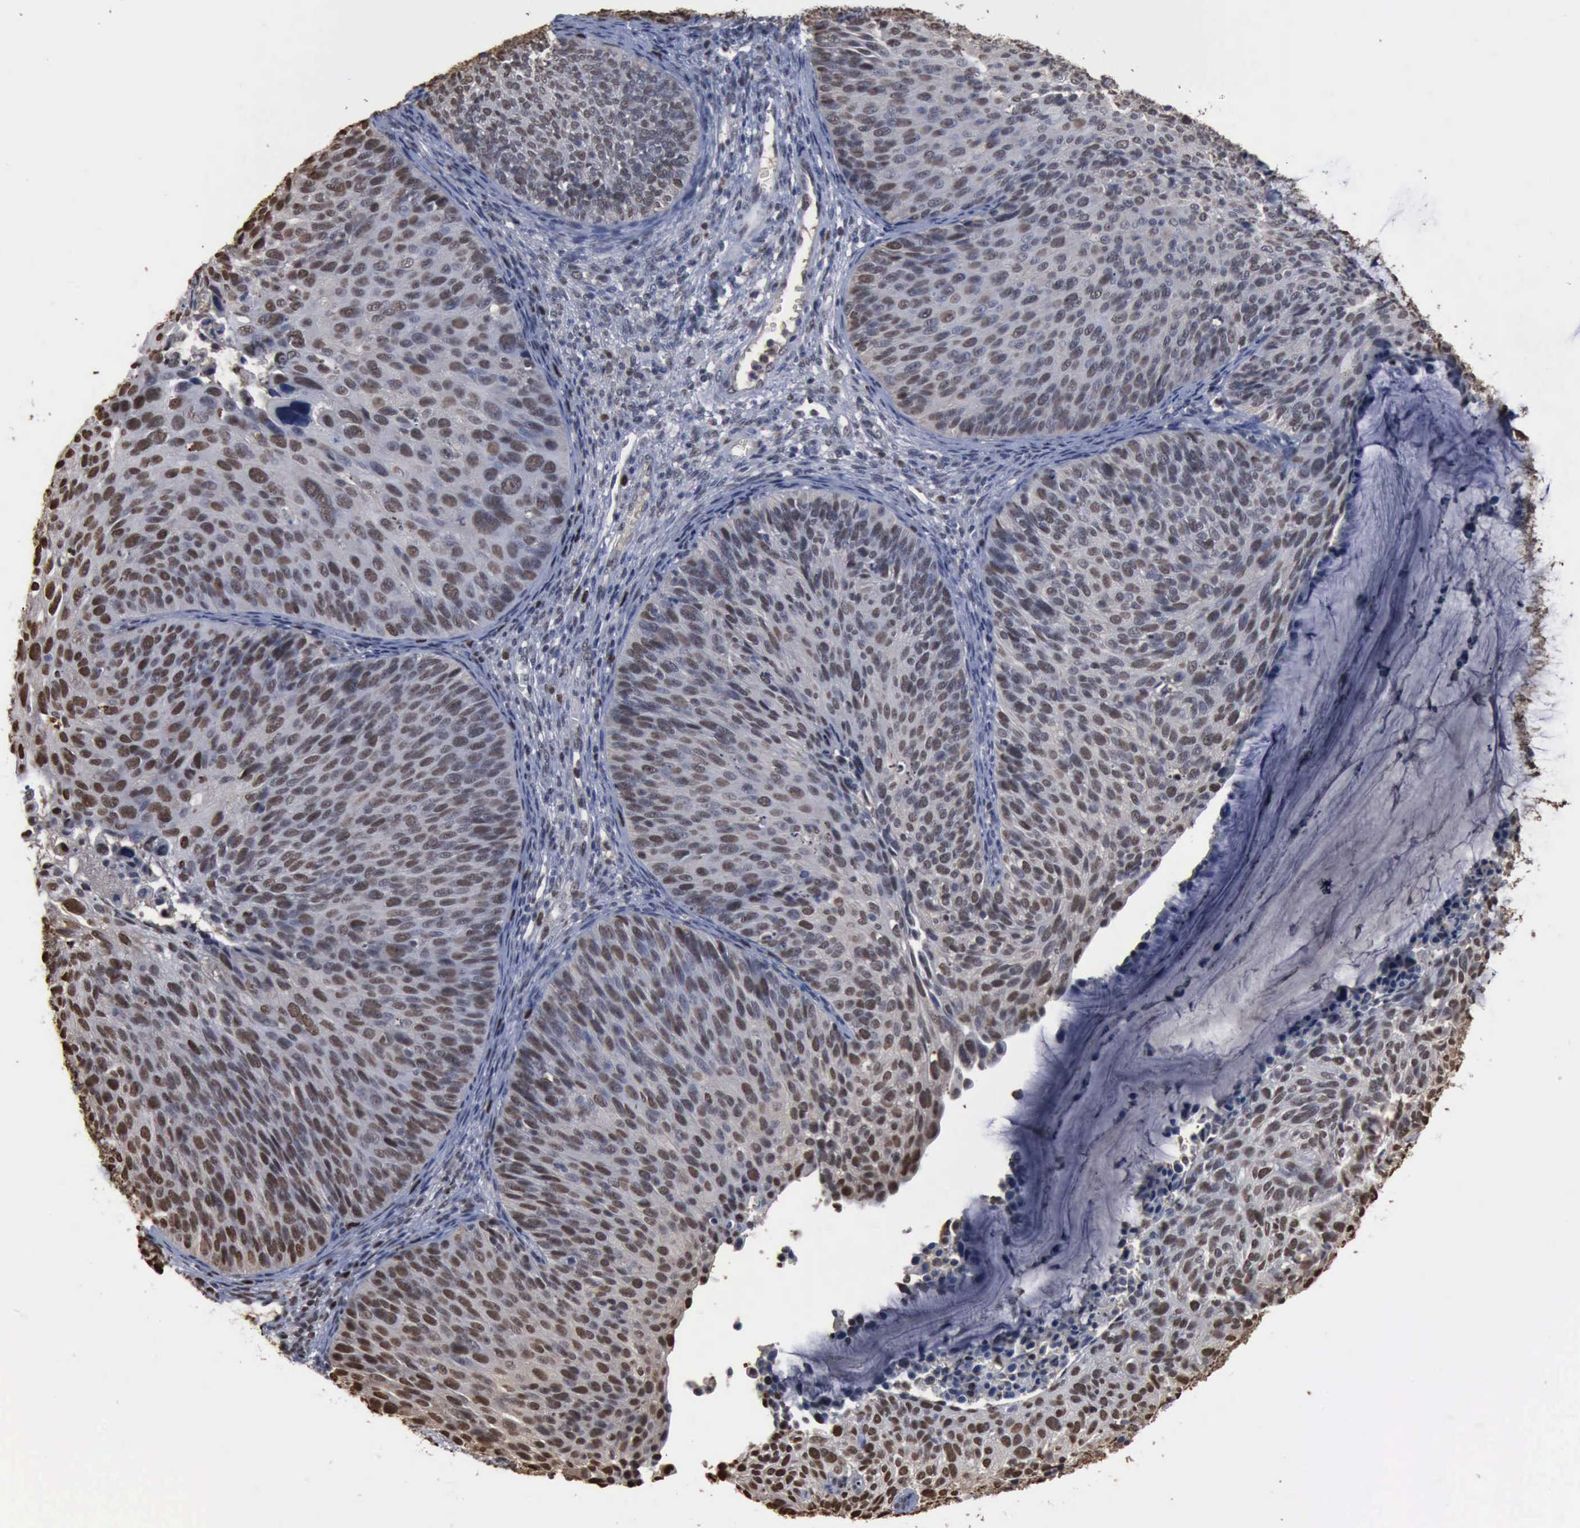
{"staining": {"intensity": "weak", "quantity": ">75%", "location": "nuclear"}, "tissue": "cervical cancer", "cell_type": "Tumor cells", "image_type": "cancer", "snomed": [{"axis": "morphology", "description": "Squamous cell carcinoma, NOS"}, {"axis": "topography", "description": "Cervix"}], "caption": "Tumor cells reveal weak nuclear expression in about >75% of cells in cervical squamous cell carcinoma.", "gene": "PCNA", "patient": {"sex": "female", "age": 36}}